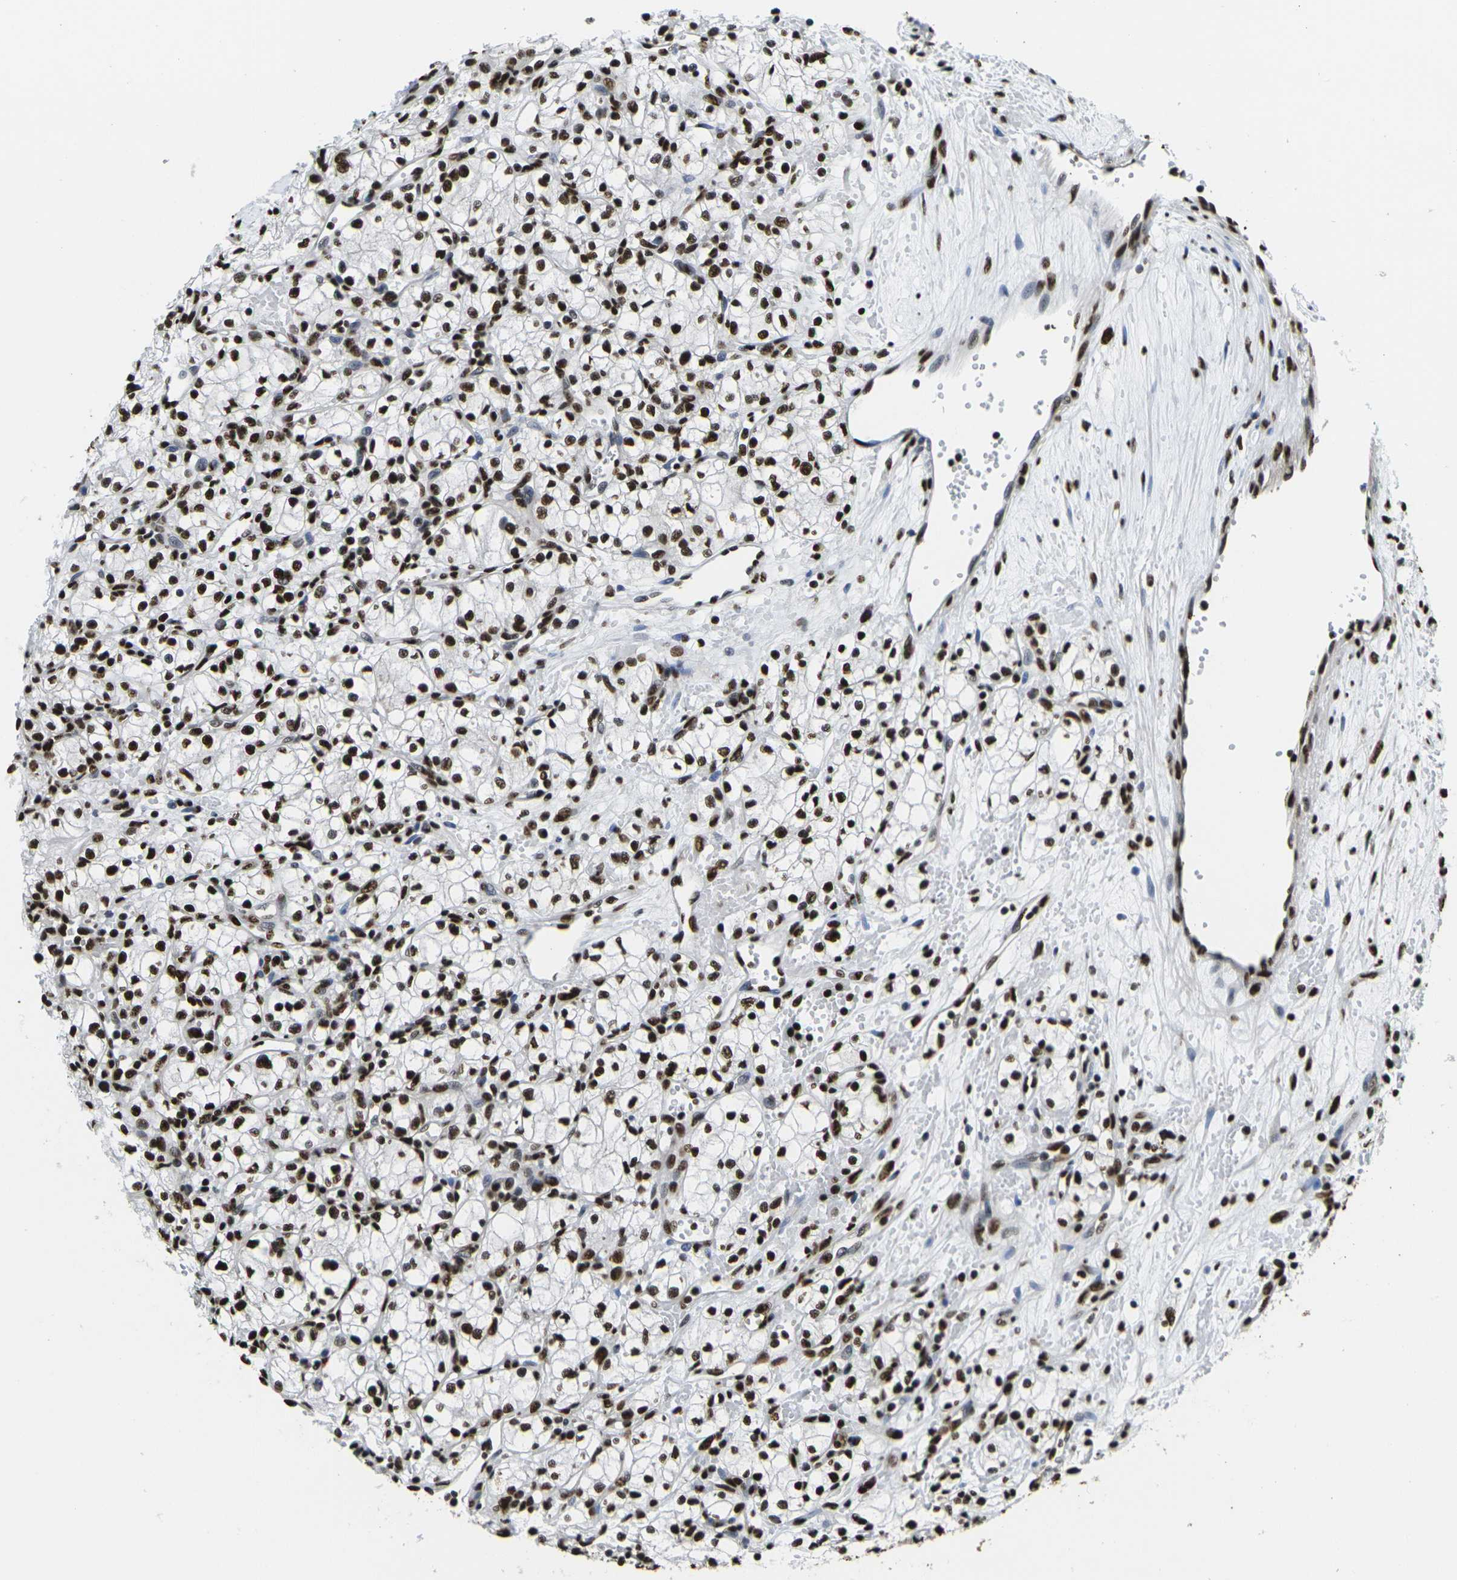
{"staining": {"intensity": "strong", "quantity": ">75%", "location": "nuclear"}, "tissue": "renal cancer", "cell_type": "Tumor cells", "image_type": "cancer", "snomed": [{"axis": "morphology", "description": "Normal tissue, NOS"}, {"axis": "morphology", "description": "Adenocarcinoma, NOS"}, {"axis": "topography", "description": "Kidney"}], "caption": "Protein expression analysis of adenocarcinoma (renal) shows strong nuclear positivity in approximately >75% of tumor cells.", "gene": "SMARCC1", "patient": {"sex": "male", "age": 59}}